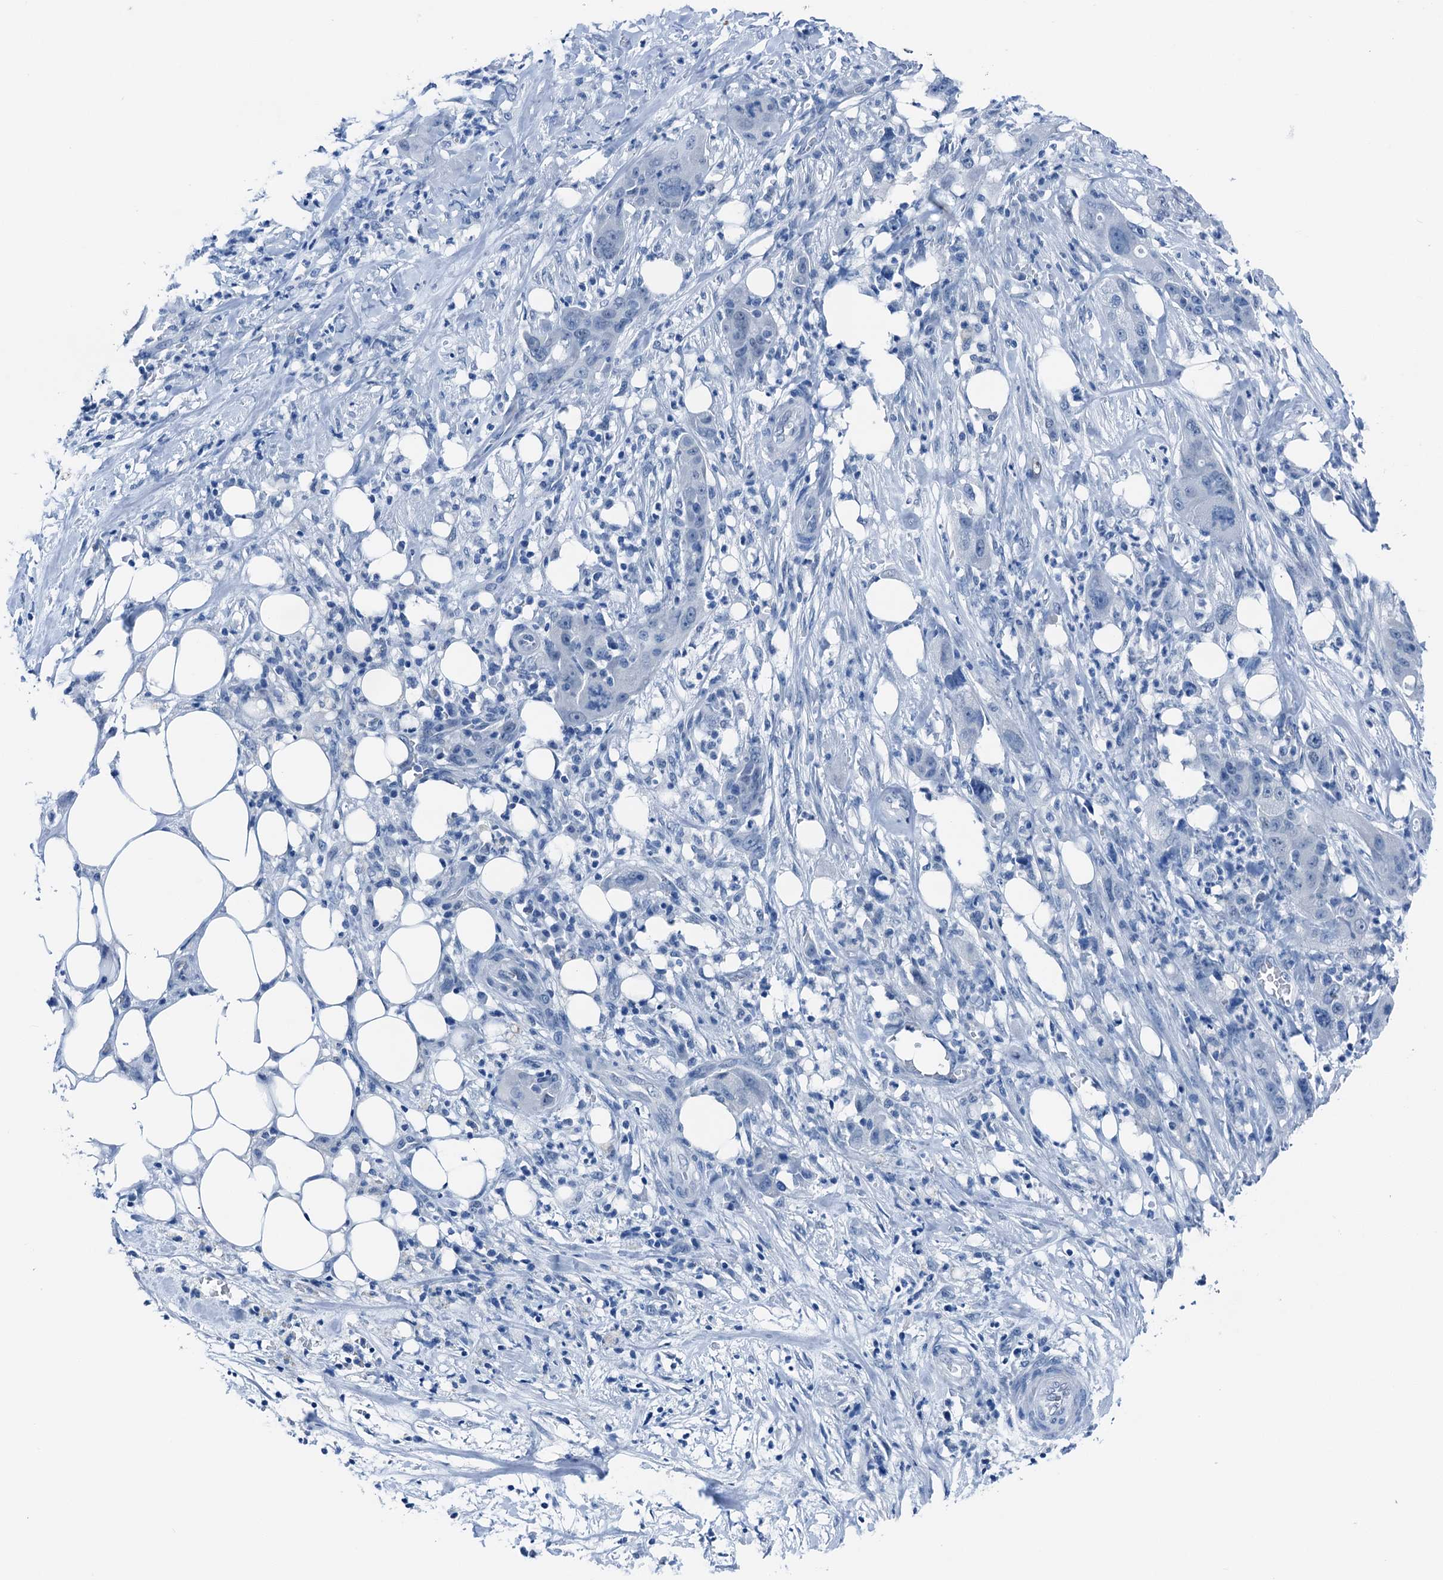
{"staining": {"intensity": "negative", "quantity": "none", "location": "none"}, "tissue": "pancreatic cancer", "cell_type": "Tumor cells", "image_type": "cancer", "snomed": [{"axis": "morphology", "description": "Adenocarcinoma, NOS"}, {"axis": "topography", "description": "Pancreas"}], "caption": "Immunohistochemical staining of pancreatic adenocarcinoma displays no significant positivity in tumor cells.", "gene": "CBLN3", "patient": {"sex": "female", "age": 78}}